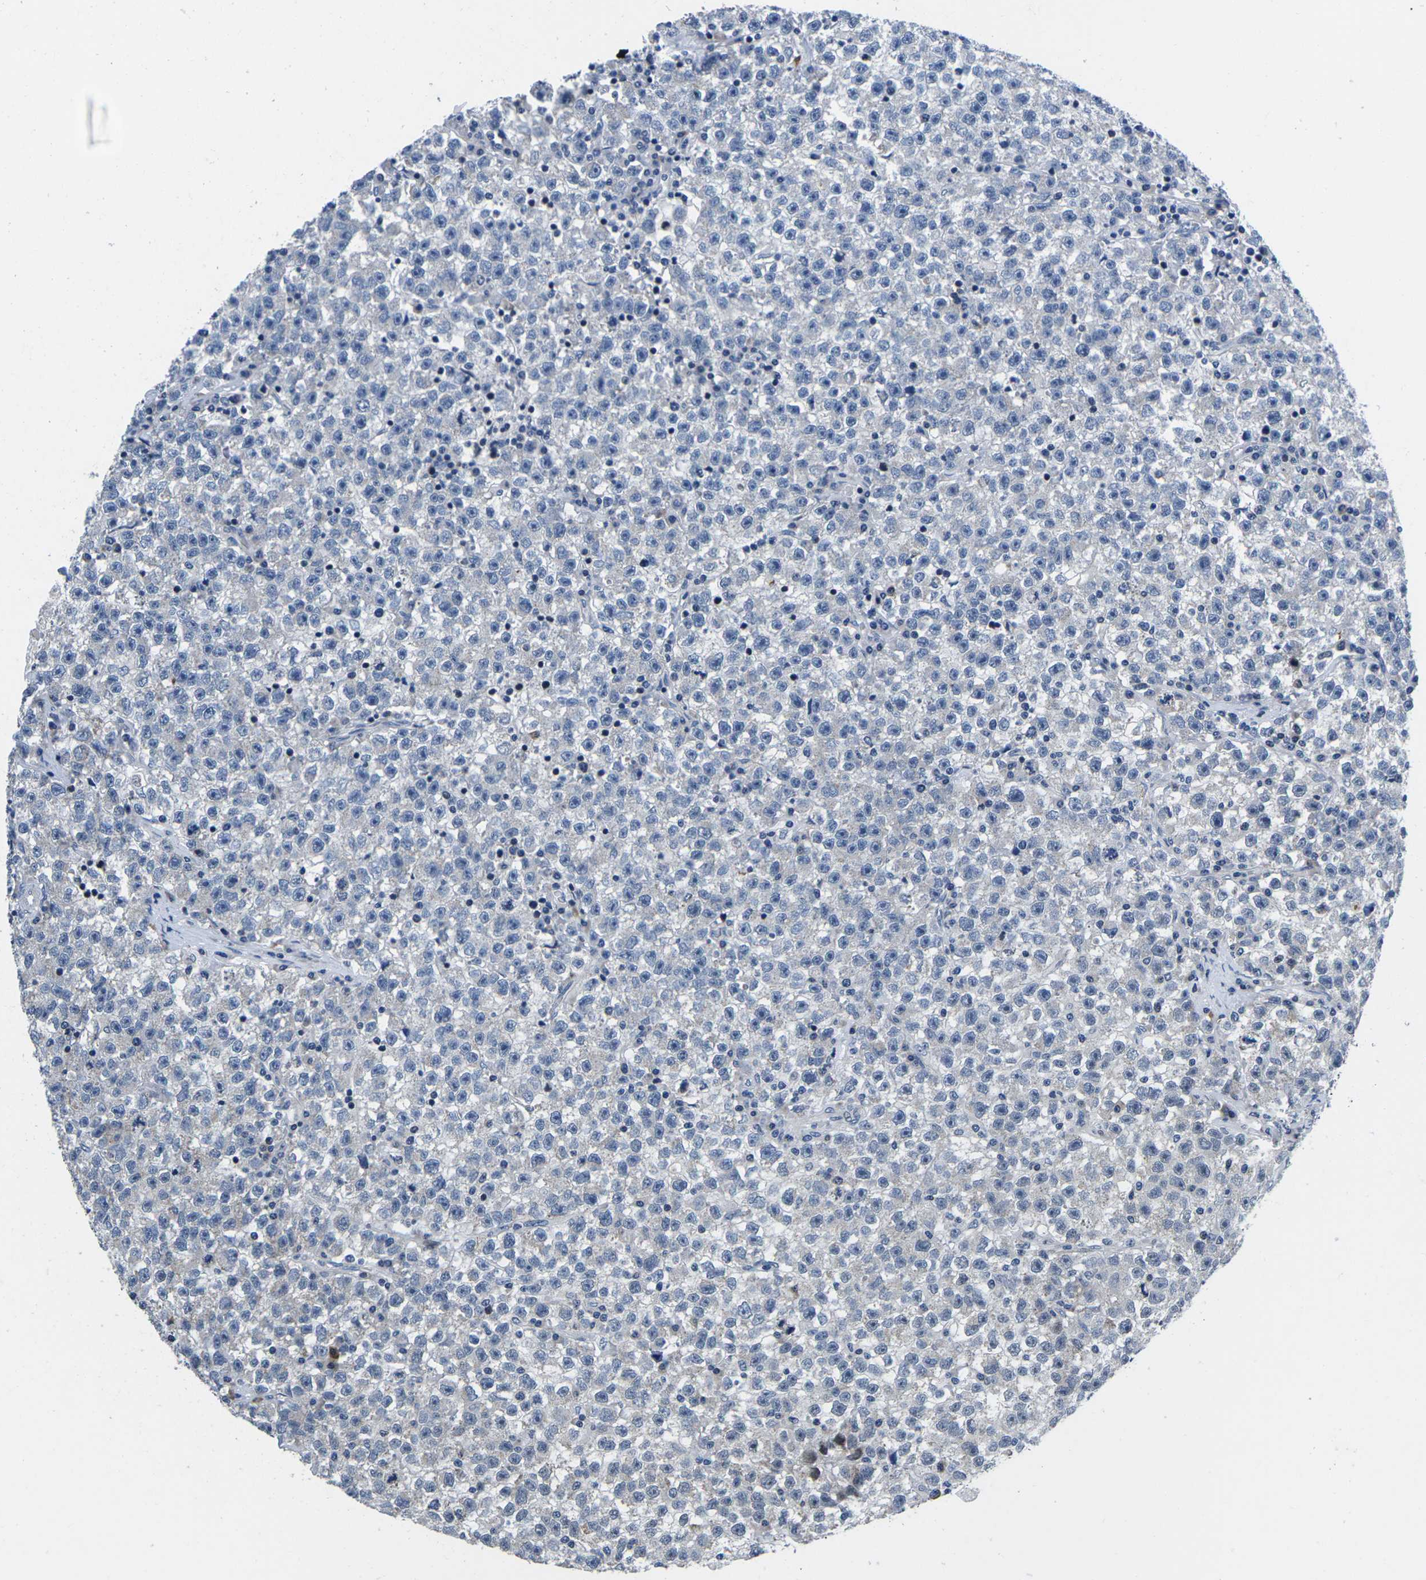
{"staining": {"intensity": "negative", "quantity": "none", "location": "none"}, "tissue": "testis cancer", "cell_type": "Tumor cells", "image_type": "cancer", "snomed": [{"axis": "morphology", "description": "Seminoma, NOS"}, {"axis": "topography", "description": "Testis"}], "caption": "Seminoma (testis) was stained to show a protein in brown. There is no significant expression in tumor cells.", "gene": "CDC73", "patient": {"sex": "male", "age": 22}}